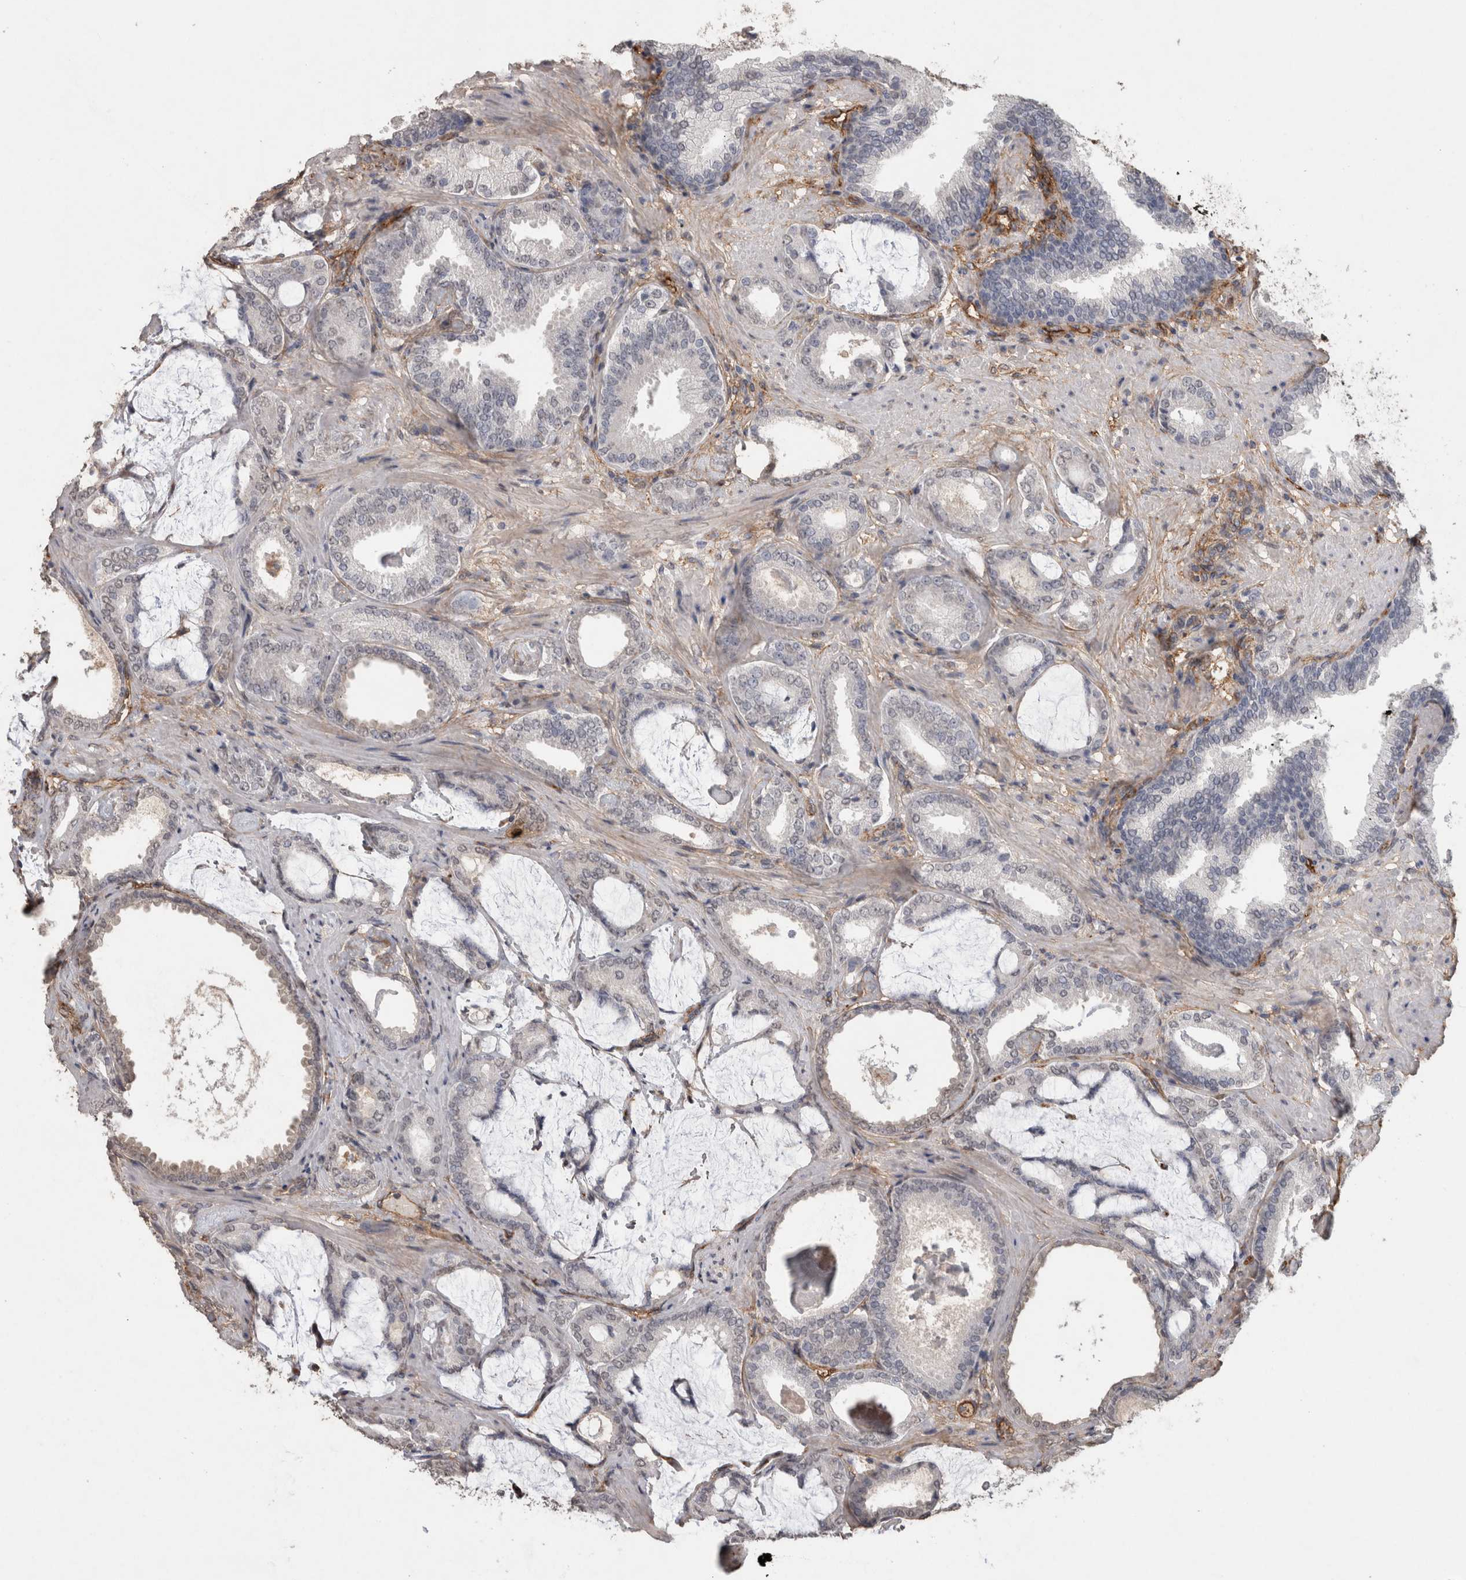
{"staining": {"intensity": "negative", "quantity": "none", "location": "none"}, "tissue": "prostate cancer", "cell_type": "Tumor cells", "image_type": "cancer", "snomed": [{"axis": "morphology", "description": "Adenocarcinoma, Low grade"}, {"axis": "topography", "description": "Prostate"}], "caption": "Tumor cells are negative for protein expression in human prostate cancer (adenocarcinoma (low-grade)).", "gene": "RECK", "patient": {"sex": "male", "age": 71}}